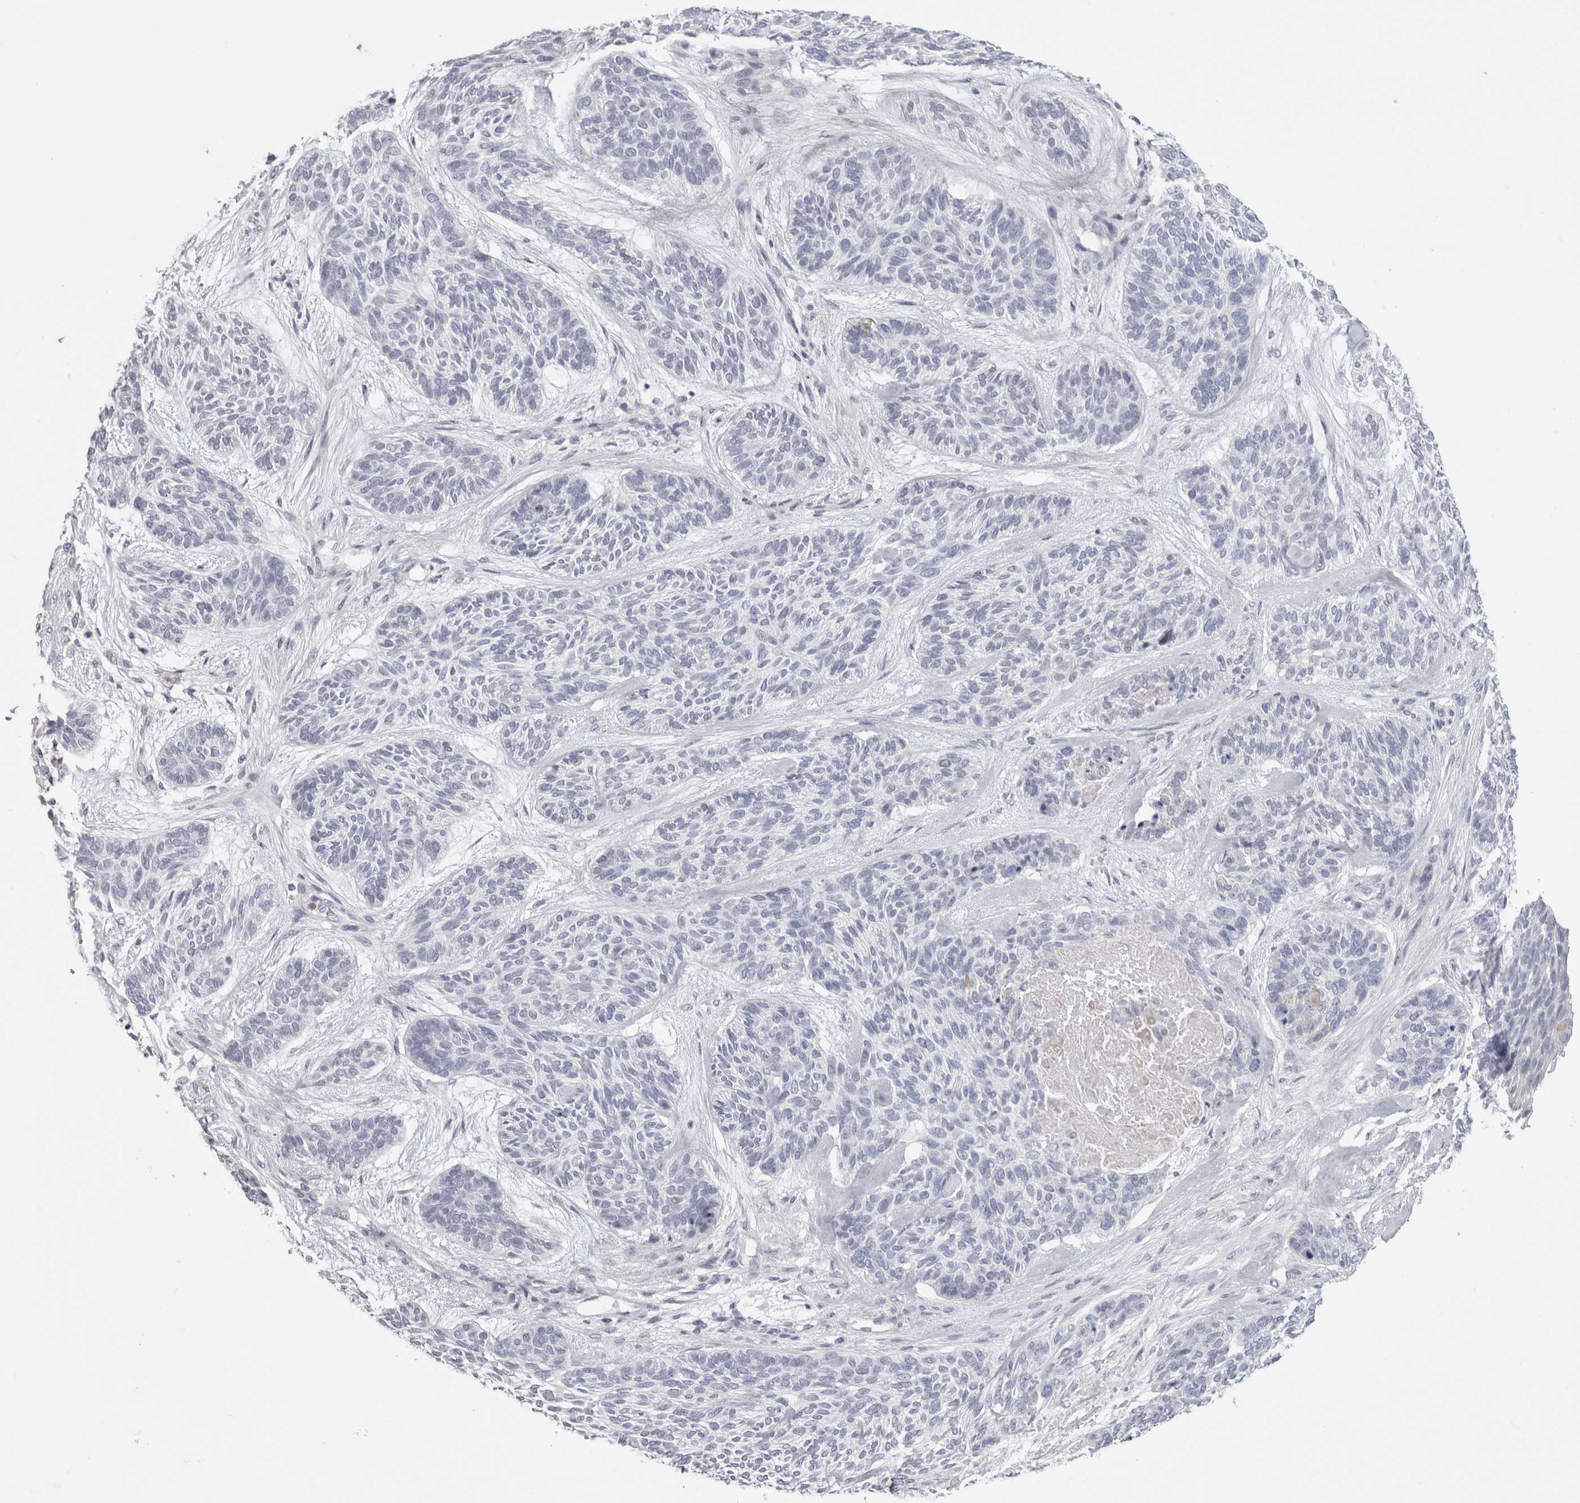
{"staining": {"intensity": "negative", "quantity": "none", "location": "none"}, "tissue": "skin cancer", "cell_type": "Tumor cells", "image_type": "cancer", "snomed": [{"axis": "morphology", "description": "Basal cell carcinoma"}, {"axis": "topography", "description": "Skin"}], "caption": "Immunohistochemistry (IHC) micrograph of neoplastic tissue: human skin basal cell carcinoma stained with DAB shows no significant protein expression in tumor cells.", "gene": "IL33", "patient": {"sex": "male", "age": 55}}